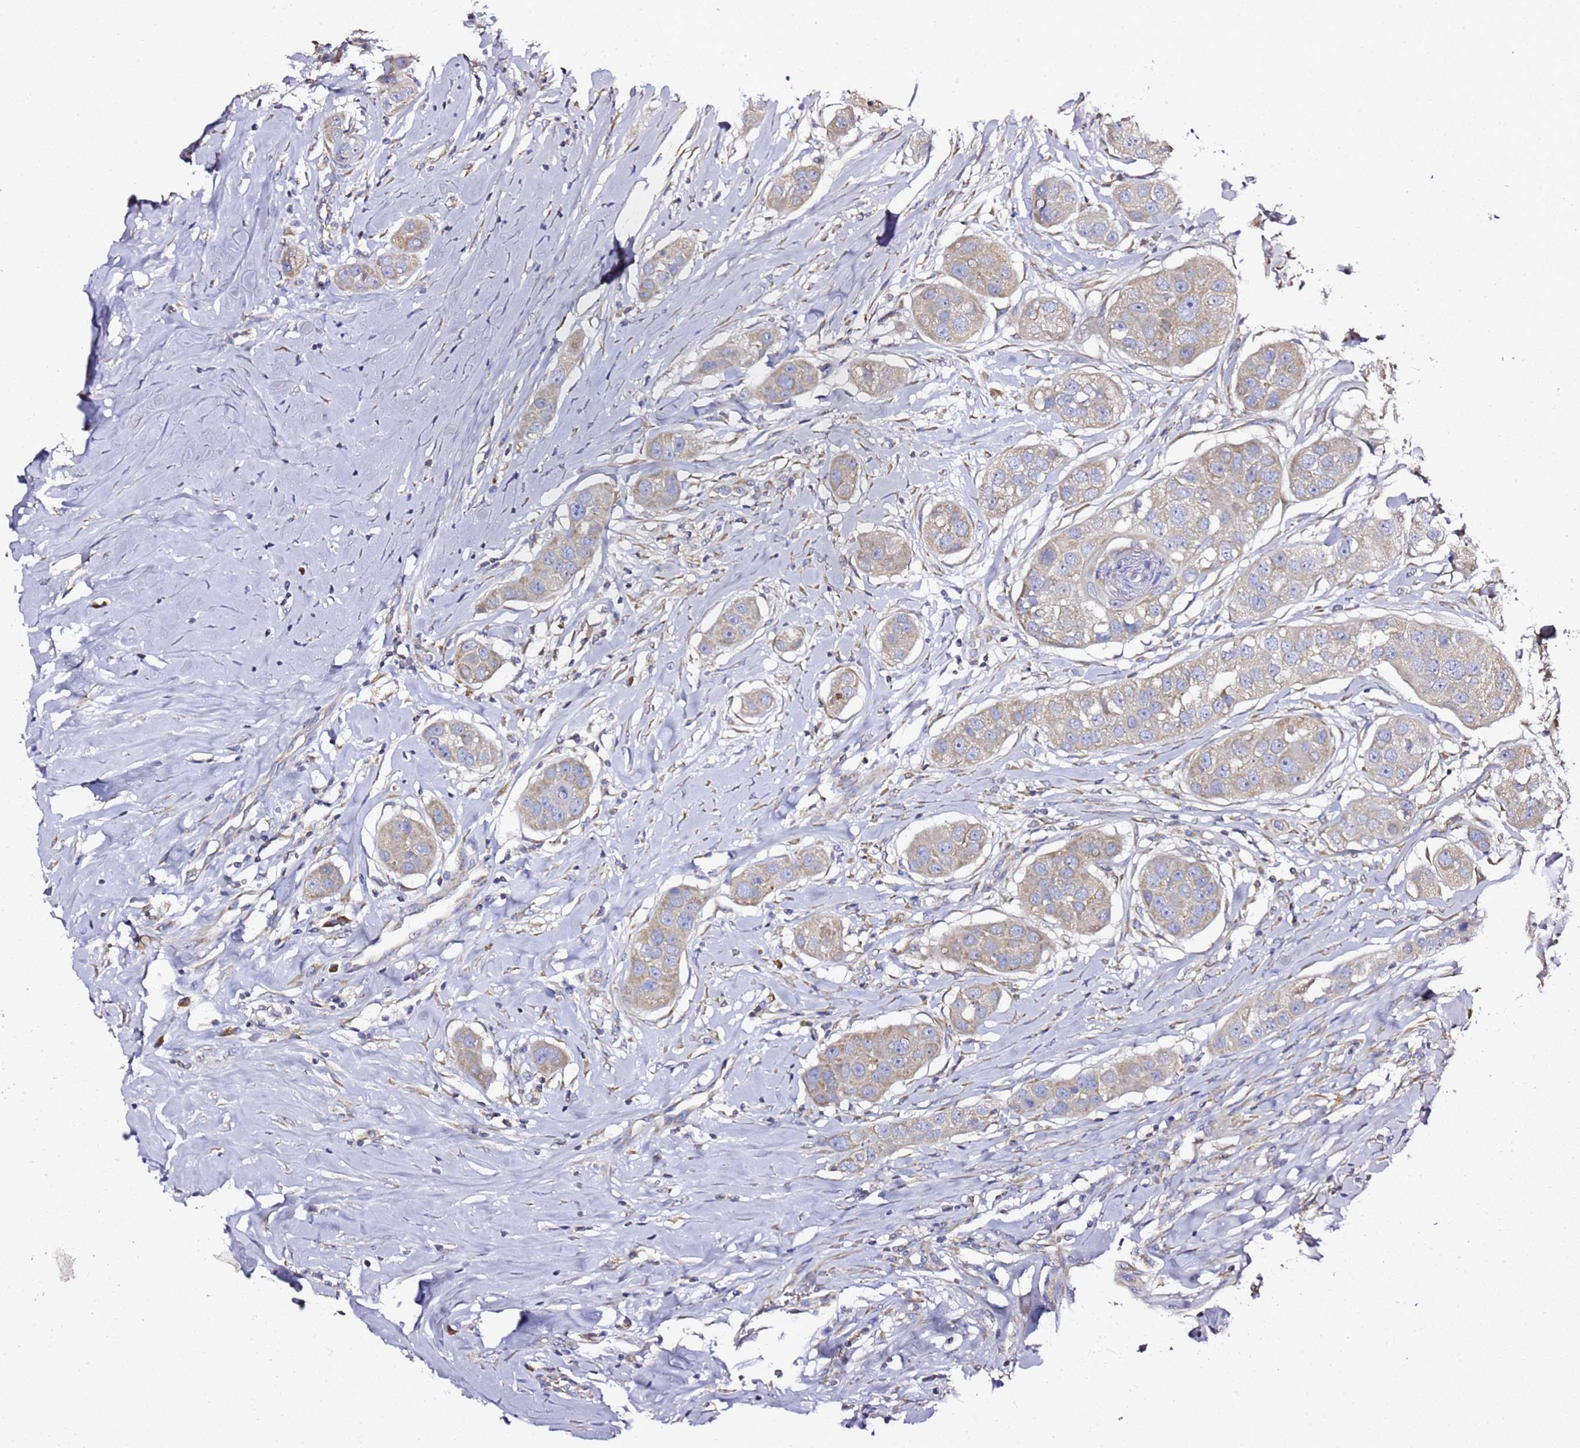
{"staining": {"intensity": "moderate", "quantity": "<25%", "location": "cytoplasmic/membranous"}, "tissue": "head and neck cancer", "cell_type": "Tumor cells", "image_type": "cancer", "snomed": [{"axis": "morphology", "description": "Normal tissue, NOS"}, {"axis": "morphology", "description": "Squamous cell carcinoma, NOS"}, {"axis": "topography", "description": "Skeletal muscle"}, {"axis": "topography", "description": "Head-Neck"}], "caption": "An image showing moderate cytoplasmic/membranous expression in approximately <25% of tumor cells in head and neck cancer (squamous cell carcinoma), as visualized by brown immunohistochemical staining.", "gene": "C19orf12", "patient": {"sex": "male", "age": 51}}